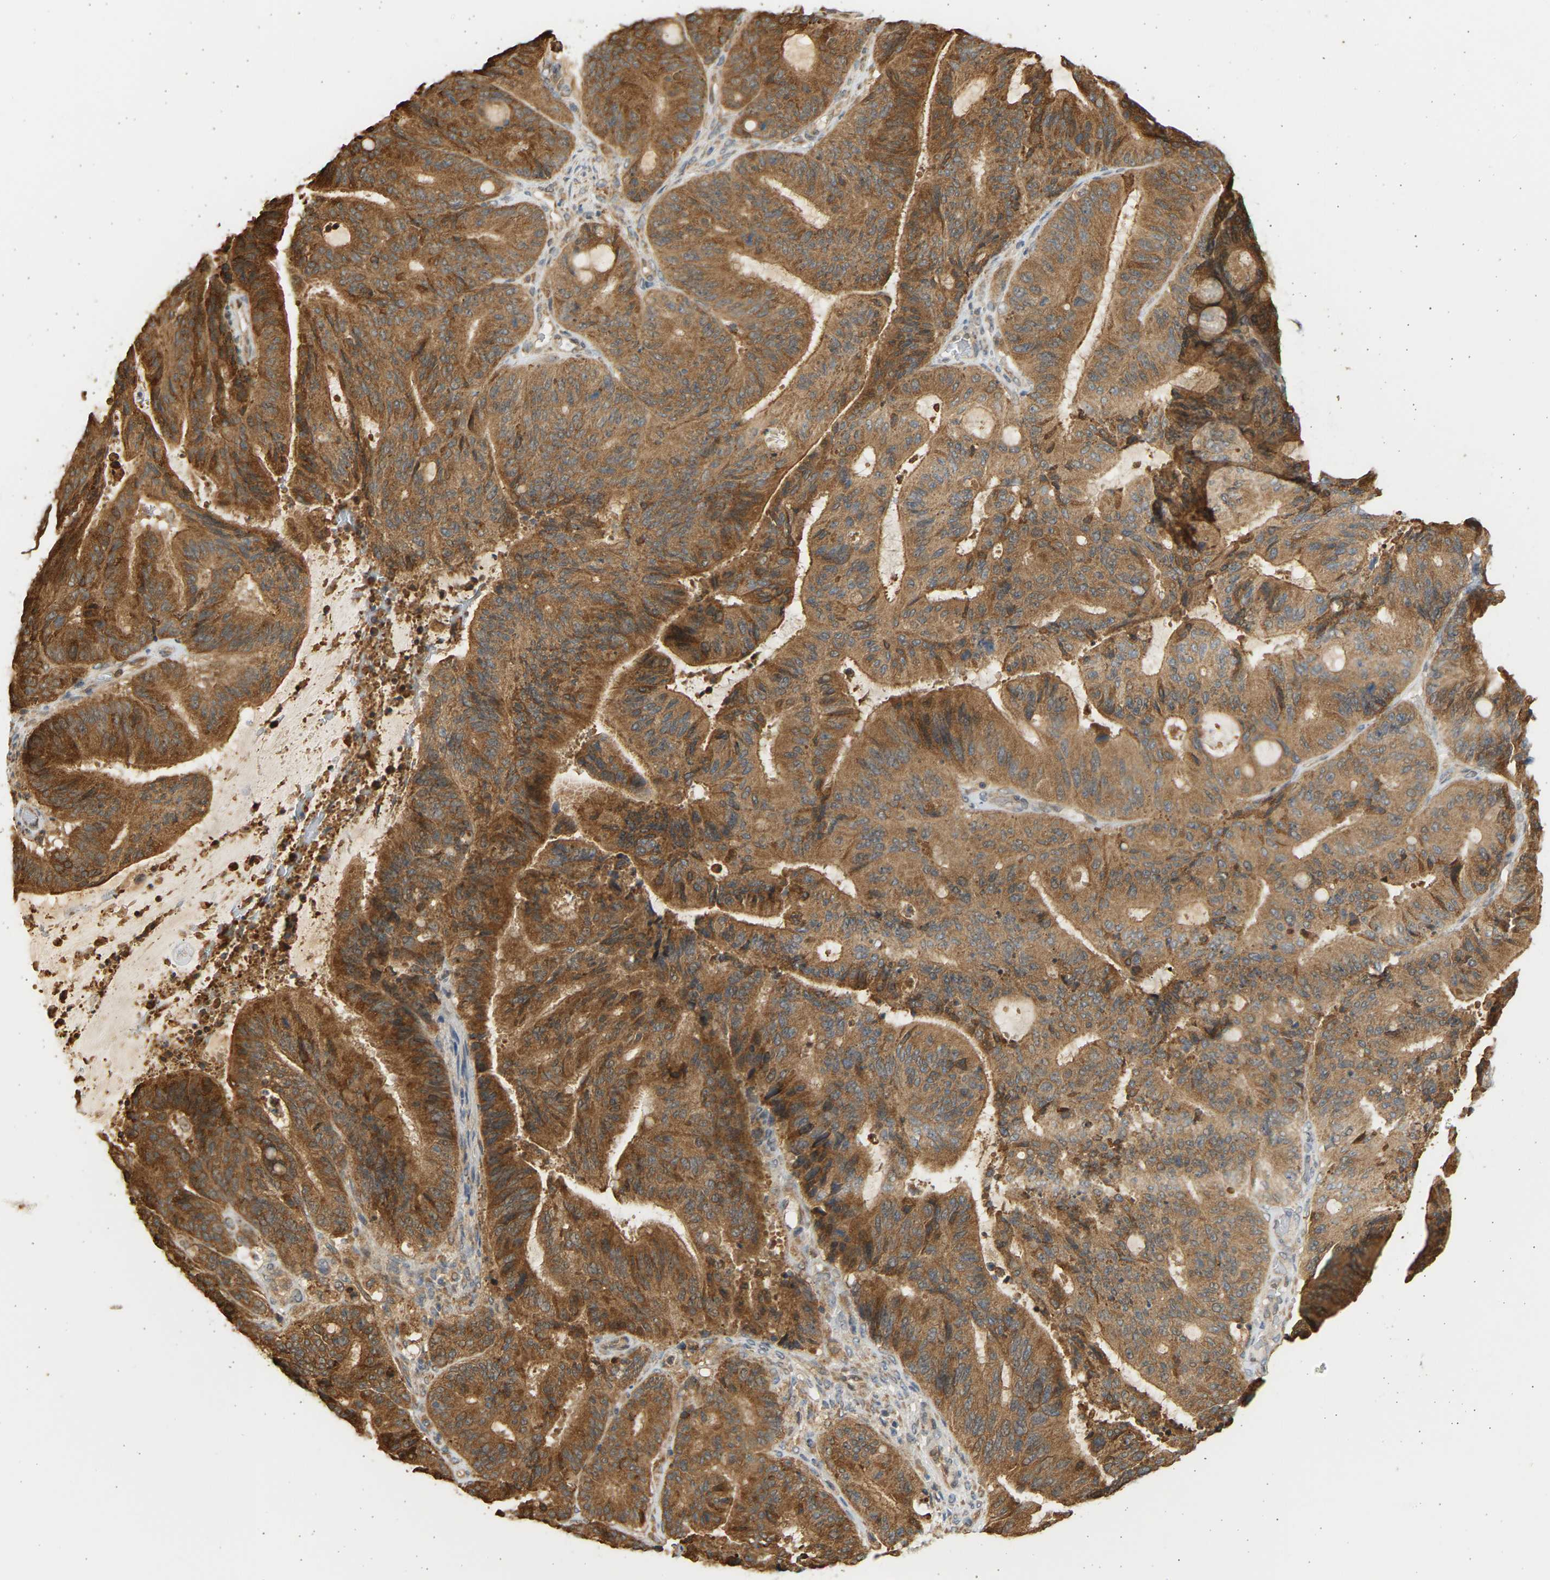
{"staining": {"intensity": "moderate", "quantity": ">75%", "location": "cytoplasmic/membranous"}, "tissue": "liver cancer", "cell_type": "Tumor cells", "image_type": "cancer", "snomed": [{"axis": "morphology", "description": "Cholangiocarcinoma"}, {"axis": "topography", "description": "Liver"}], "caption": "Protein expression analysis of human liver cholangiocarcinoma reveals moderate cytoplasmic/membranous positivity in about >75% of tumor cells.", "gene": "B4GALT6", "patient": {"sex": "female", "age": 73}}